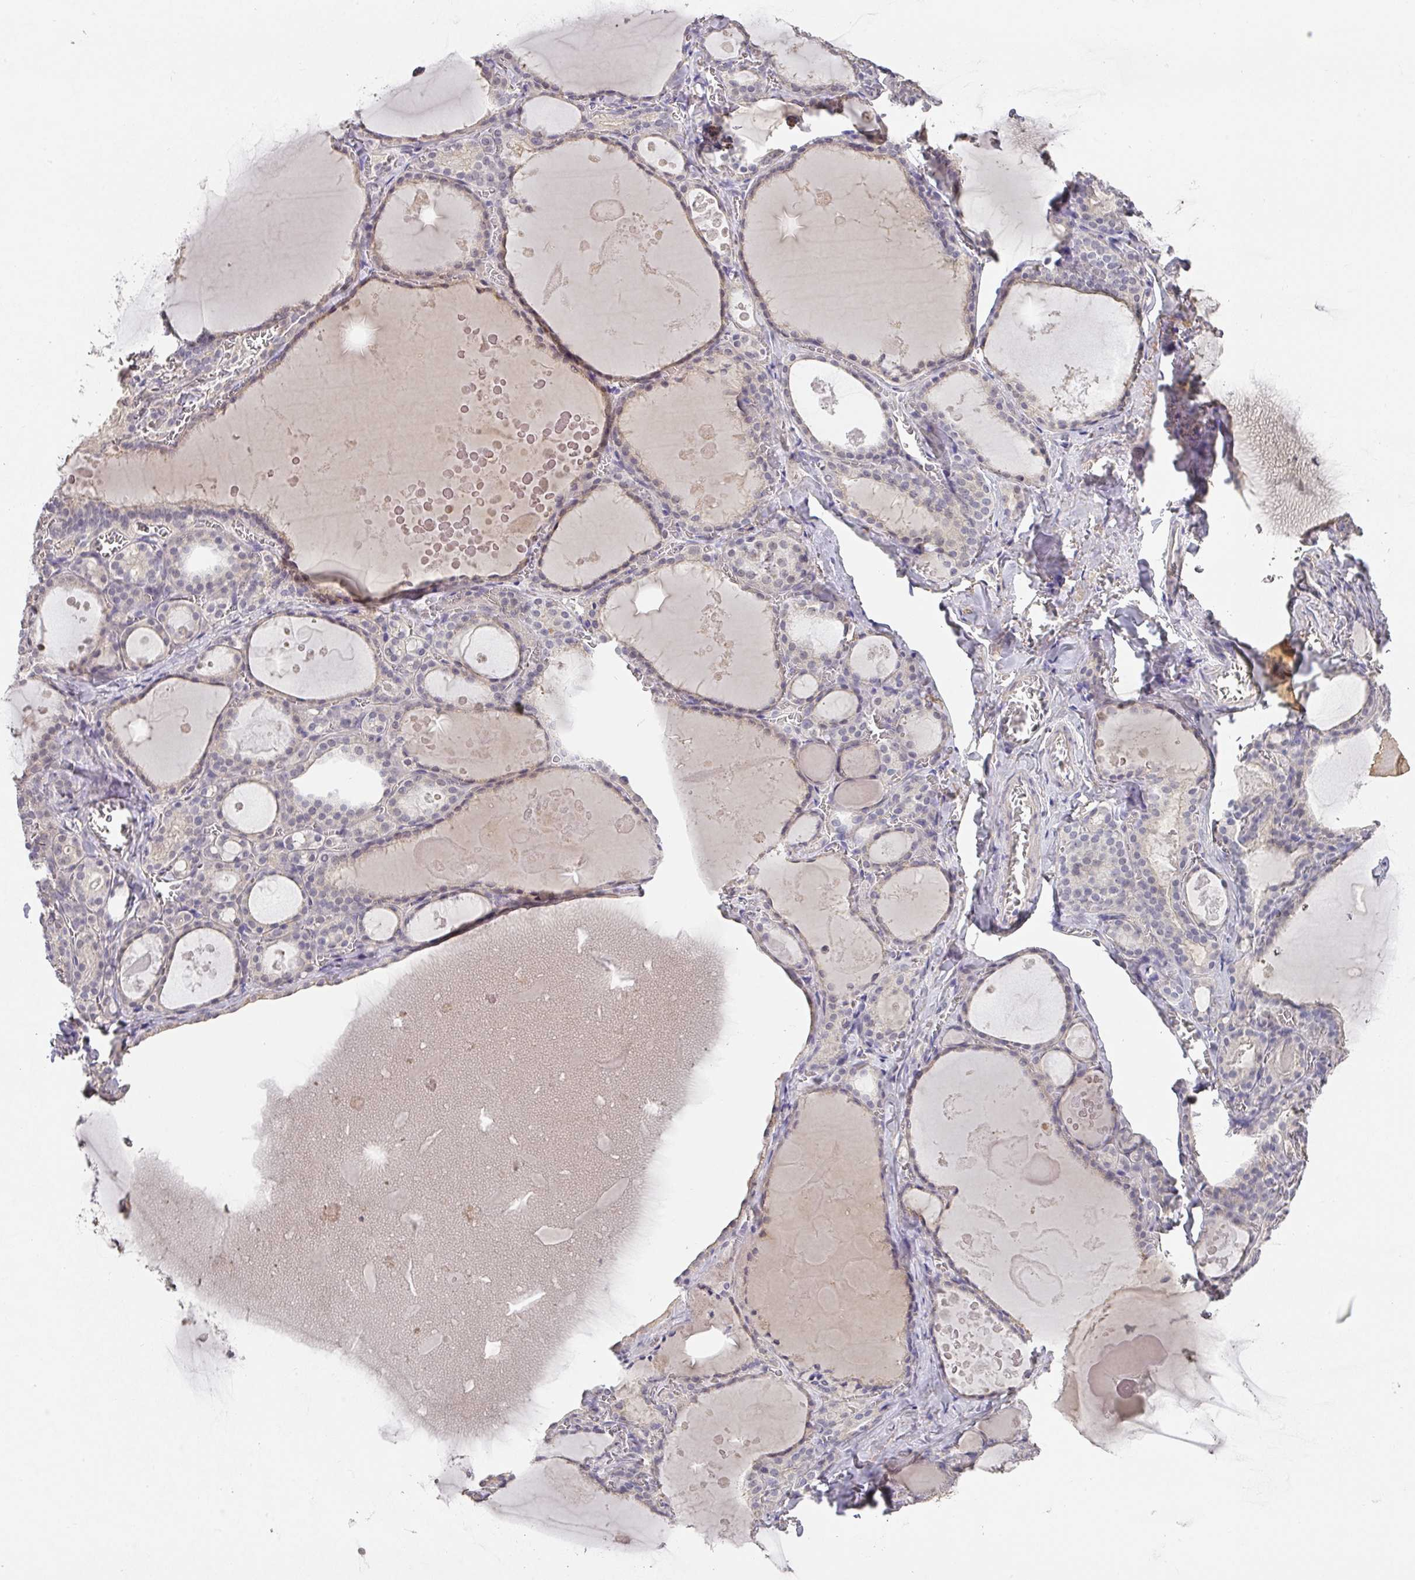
{"staining": {"intensity": "negative", "quantity": "none", "location": "none"}, "tissue": "thyroid gland", "cell_type": "Glandular cells", "image_type": "normal", "snomed": [{"axis": "morphology", "description": "Normal tissue, NOS"}, {"axis": "topography", "description": "Thyroid gland"}], "caption": "Glandular cells are negative for protein expression in unremarkable human thyroid gland. Nuclei are stained in blue.", "gene": "FOXN4", "patient": {"sex": "male", "age": 56}}